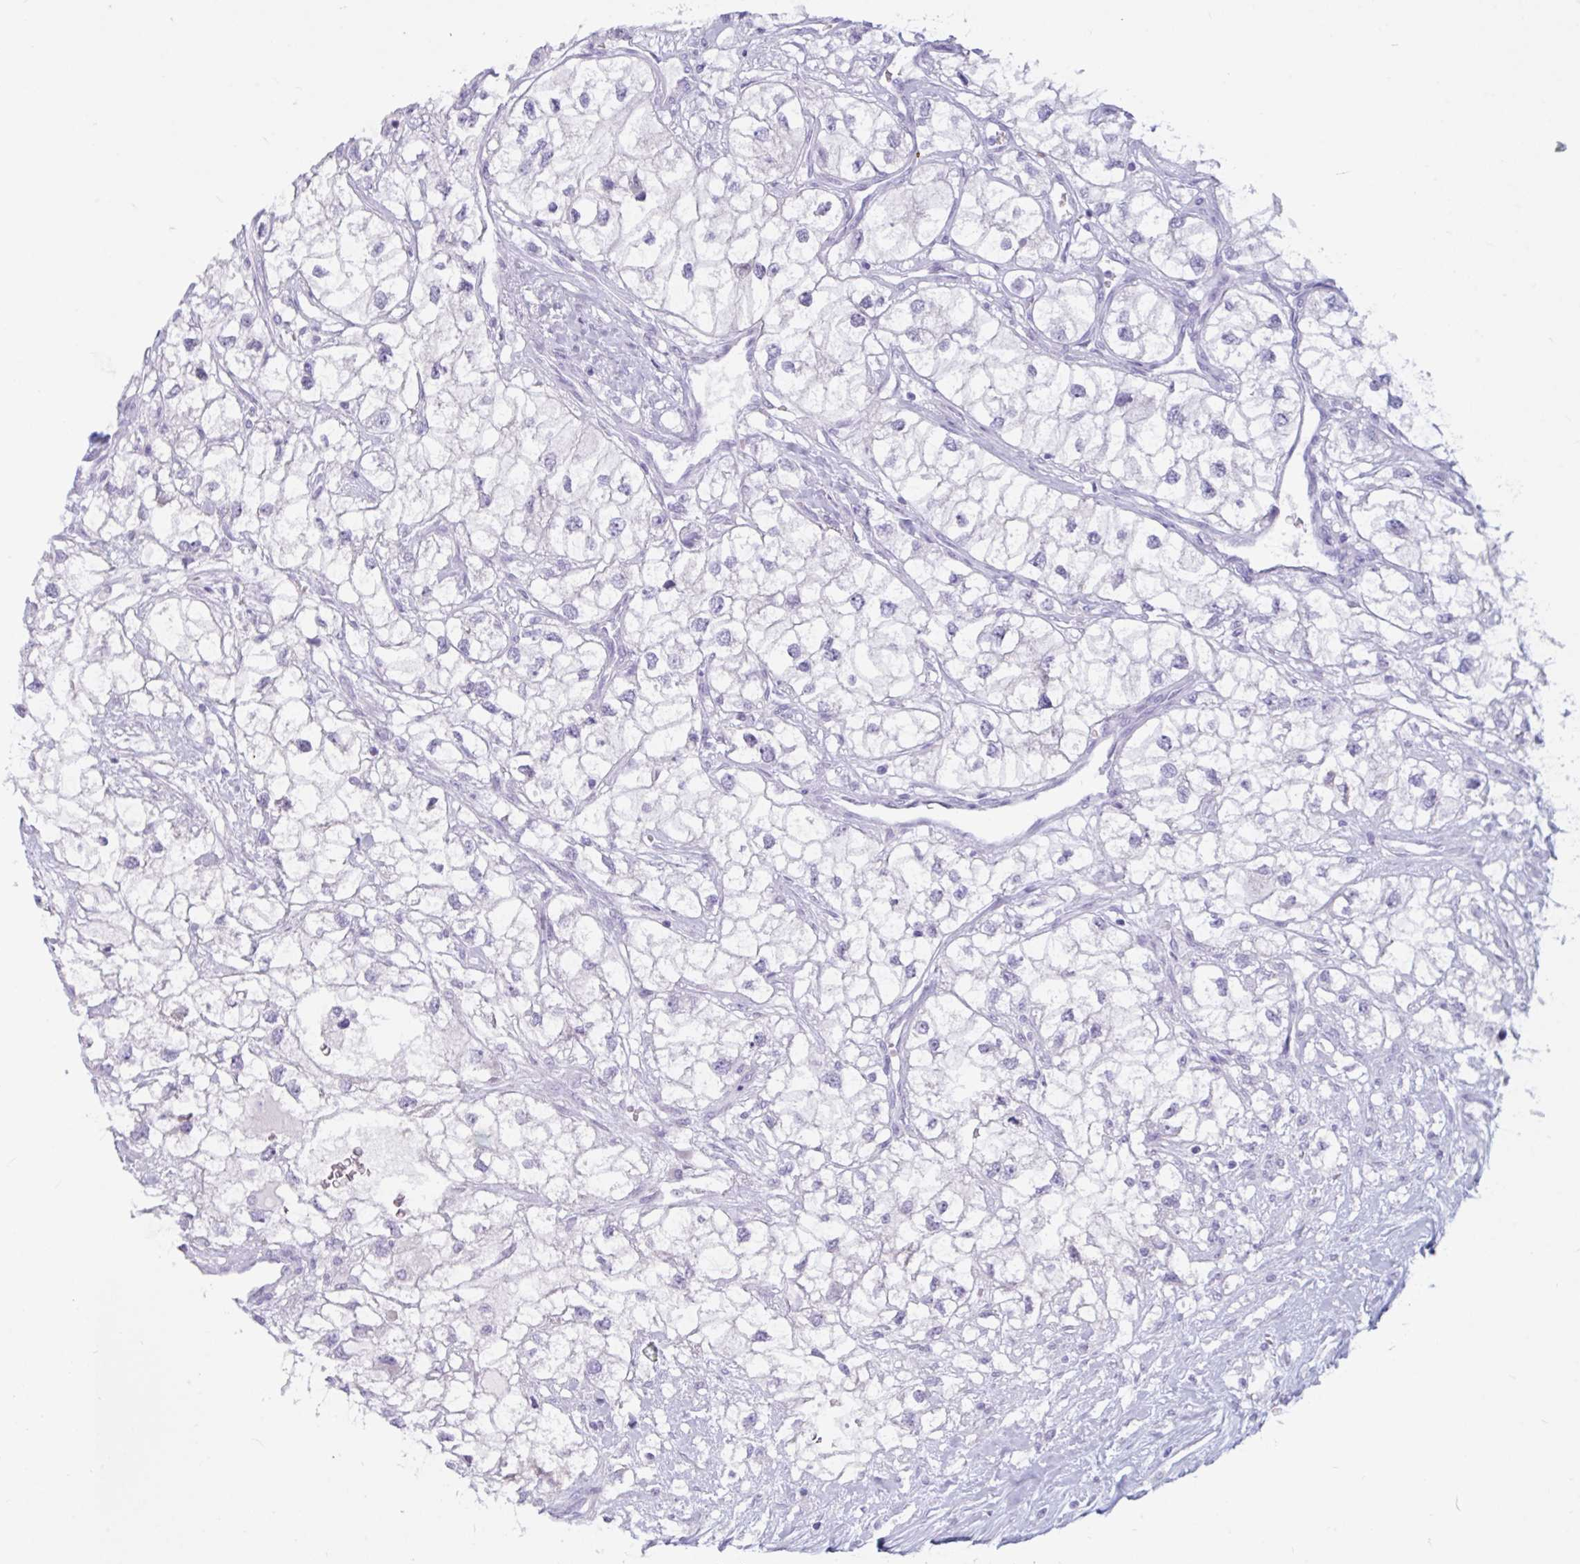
{"staining": {"intensity": "negative", "quantity": "none", "location": "none"}, "tissue": "renal cancer", "cell_type": "Tumor cells", "image_type": "cancer", "snomed": [{"axis": "morphology", "description": "Adenocarcinoma, NOS"}, {"axis": "topography", "description": "Kidney"}], "caption": "Micrograph shows no protein staining in tumor cells of renal cancer (adenocarcinoma) tissue.", "gene": "BBS10", "patient": {"sex": "male", "age": 59}}